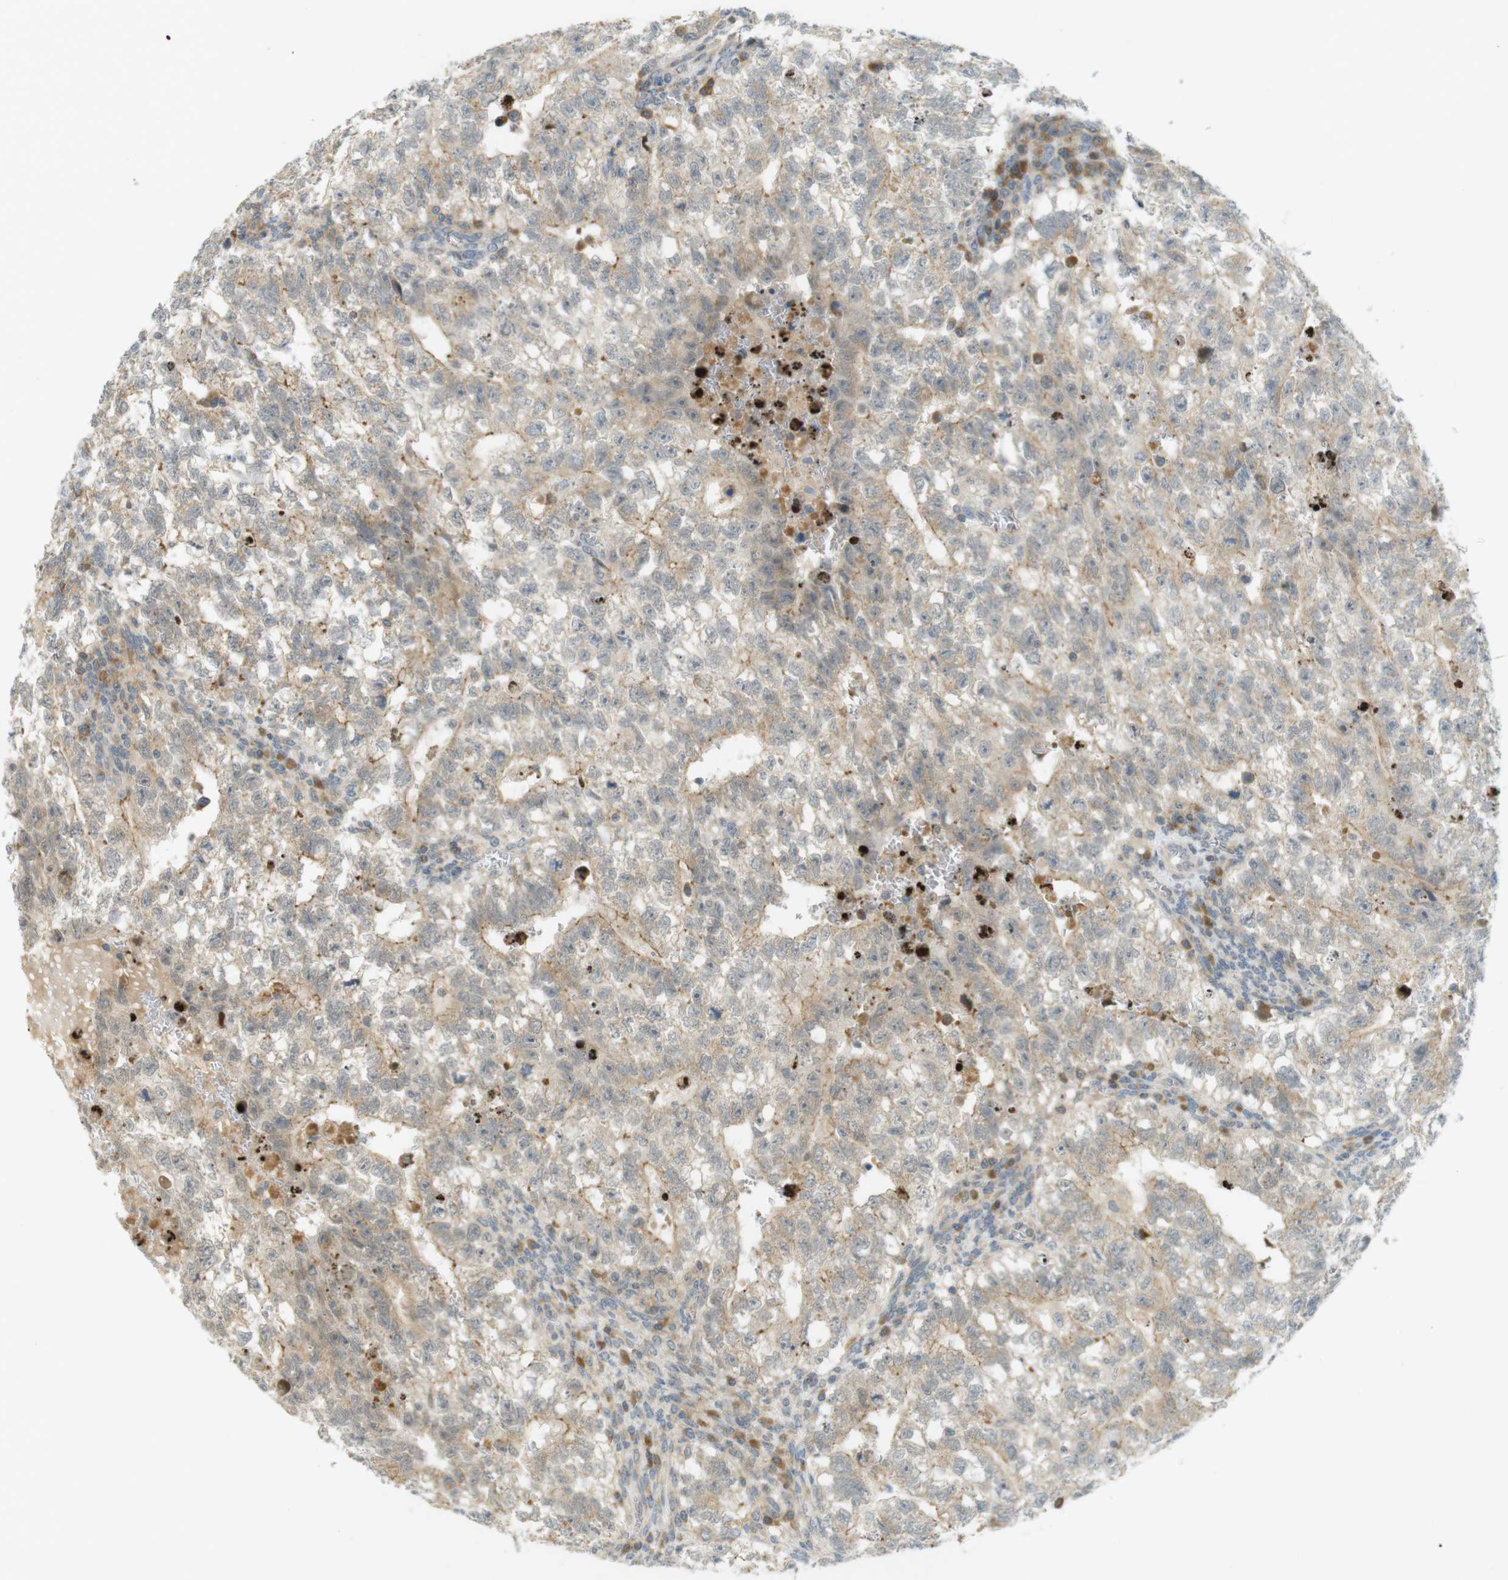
{"staining": {"intensity": "weak", "quantity": ">75%", "location": "cytoplasmic/membranous"}, "tissue": "testis cancer", "cell_type": "Tumor cells", "image_type": "cancer", "snomed": [{"axis": "morphology", "description": "Seminoma, NOS"}, {"axis": "morphology", "description": "Carcinoma, Embryonal, NOS"}, {"axis": "topography", "description": "Testis"}], "caption": "Immunohistochemical staining of embryonal carcinoma (testis) exhibits low levels of weak cytoplasmic/membranous protein positivity in about >75% of tumor cells.", "gene": "CLRN3", "patient": {"sex": "male", "age": 38}}